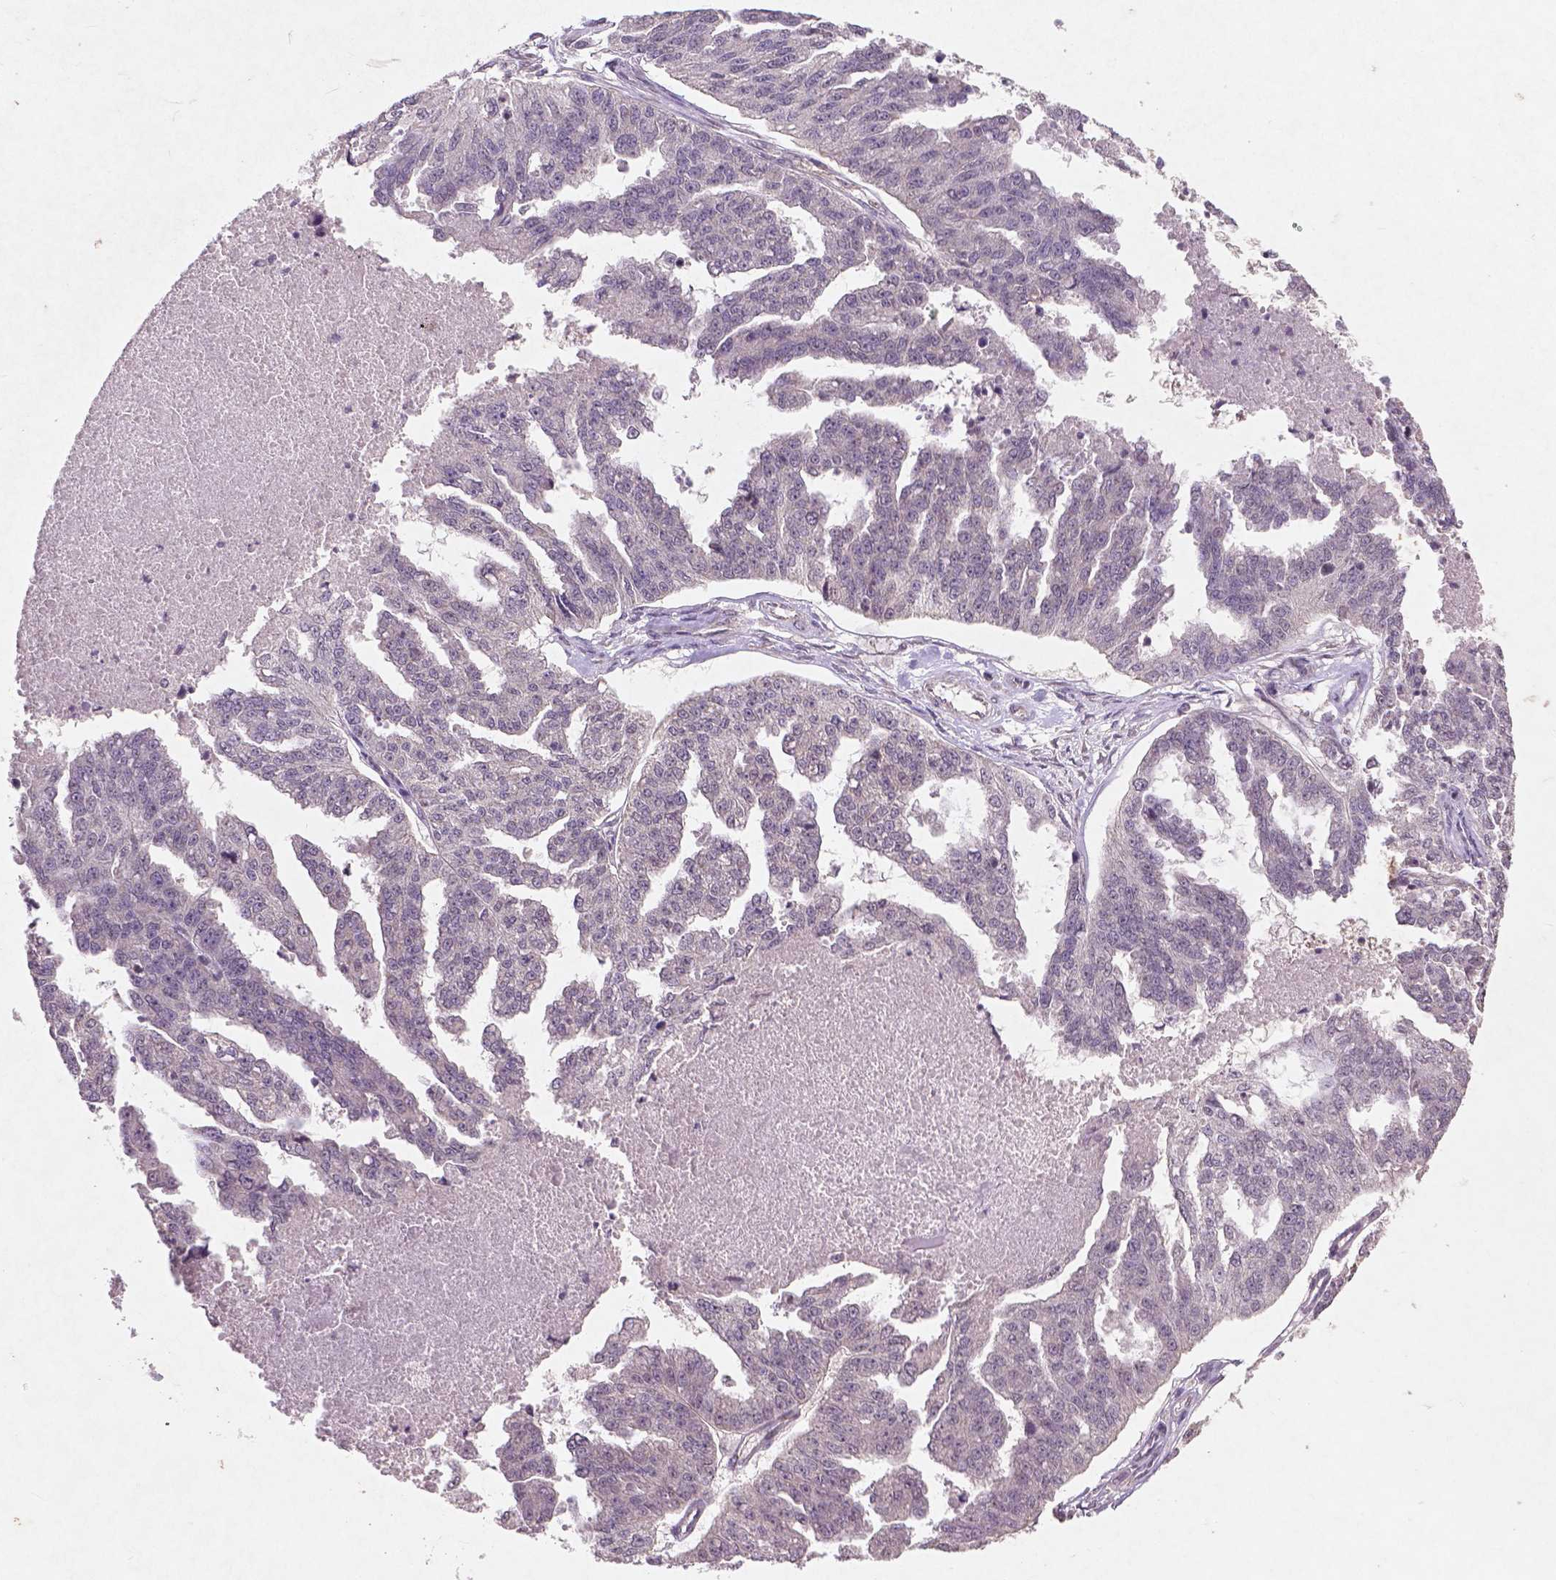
{"staining": {"intensity": "negative", "quantity": "none", "location": "none"}, "tissue": "ovarian cancer", "cell_type": "Tumor cells", "image_type": "cancer", "snomed": [{"axis": "morphology", "description": "Cystadenocarcinoma, serous, NOS"}, {"axis": "topography", "description": "Ovary"}], "caption": "This is an immunohistochemistry image of human ovarian cancer (serous cystadenocarcinoma). There is no positivity in tumor cells.", "gene": "SMAD2", "patient": {"sex": "female", "age": 58}}